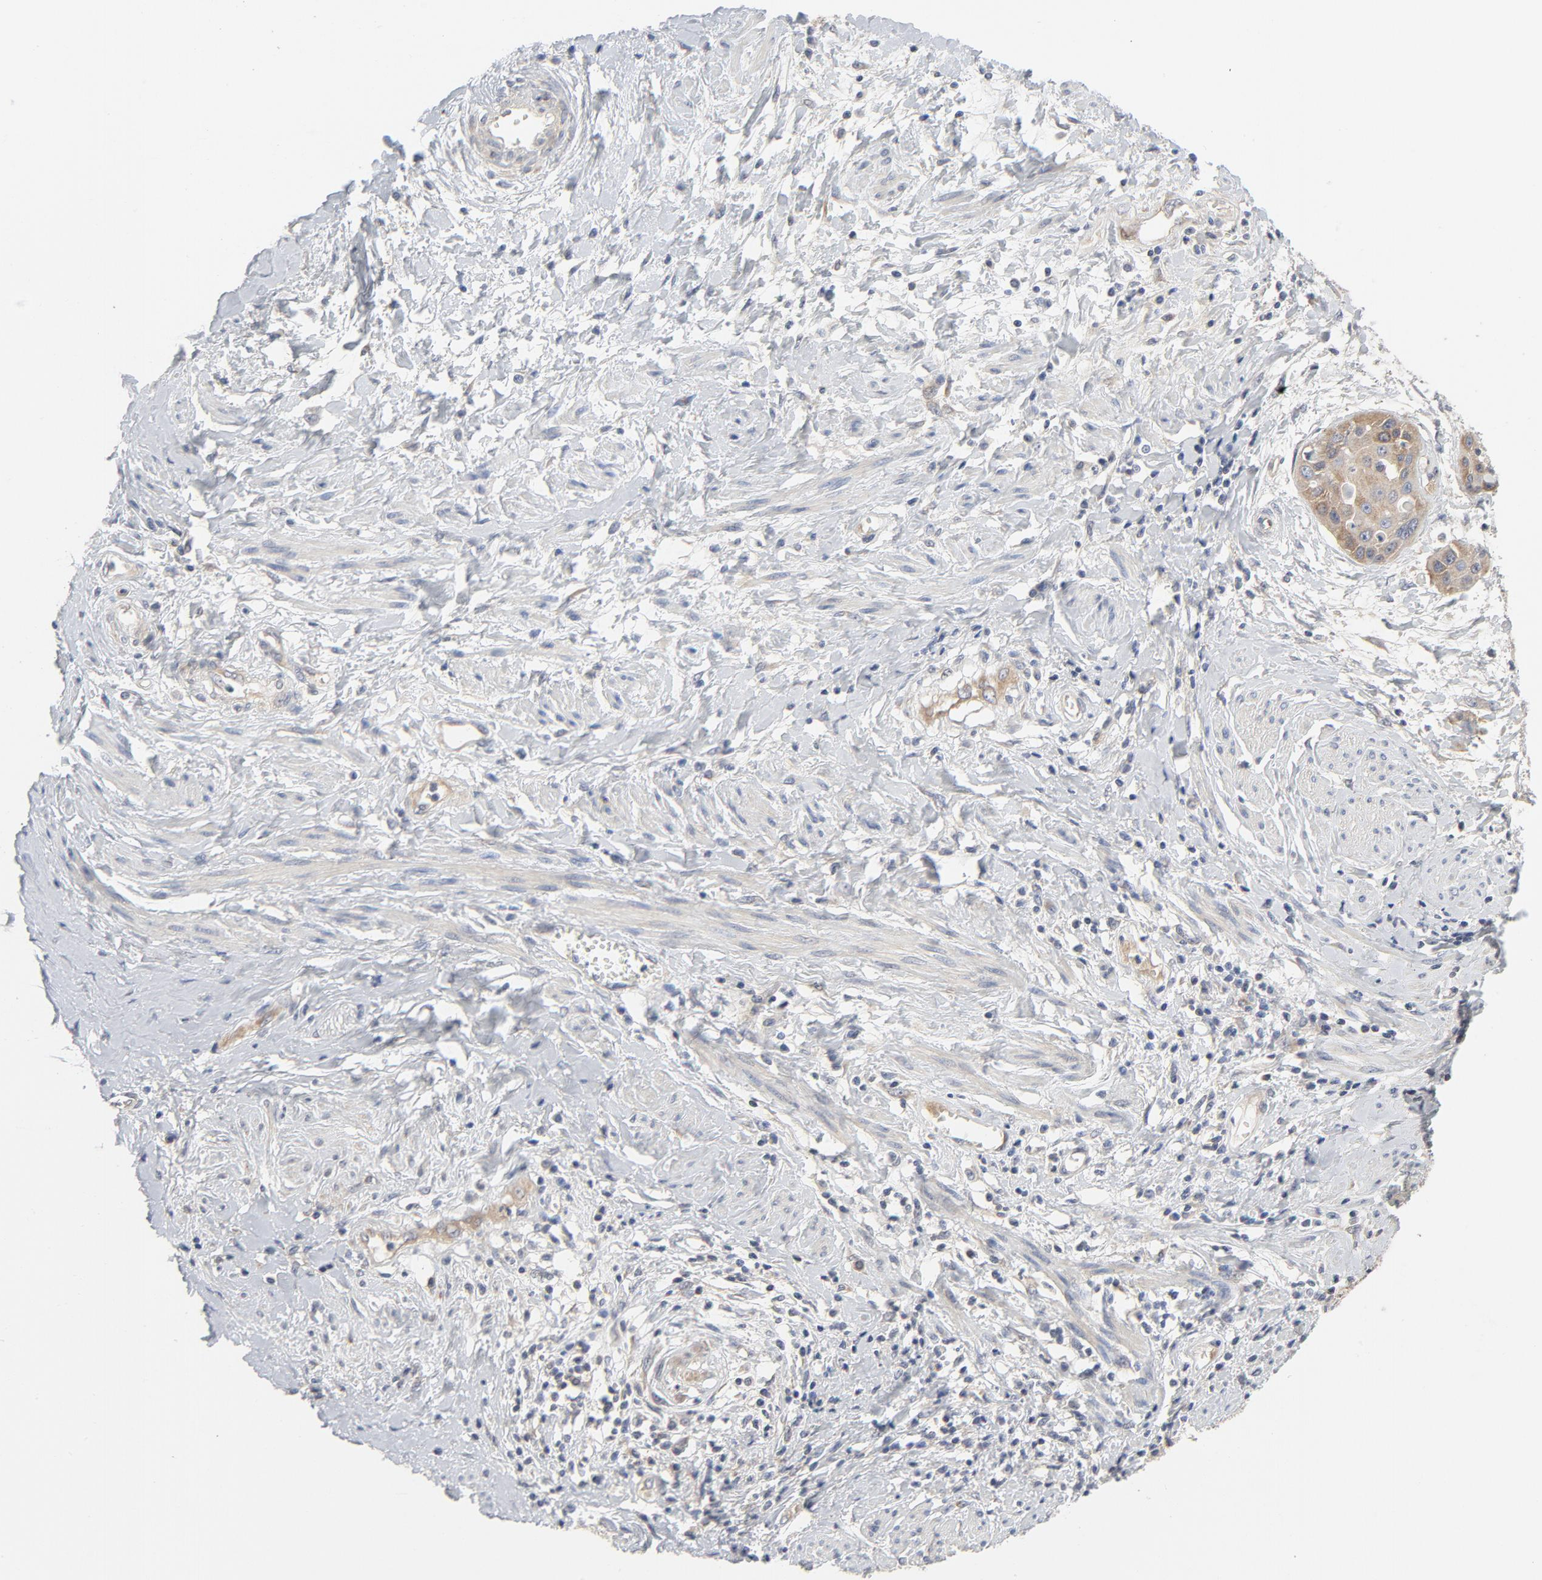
{"staining": {"intensity": "moderate", "quantity": ">75%", "location": "cytoplasmic/membranous"}, "tissue": "cervical cancer", "cell_type": "Tumor cells", "image_type": "cancer", "snomed": [{"axis": "morphology", "description": "Squamous cell carcinoma, NOS"}, {"axis": "topography", "description": "Cervix"}], "caption": "This histopathology image reveals cervical squamous cell carcinoma stained with IHC to label a protein in brown. The cytoplasmic/membranous of tumor cells show moderate positivity for the protein. Nuclei are counter-stained blue.", "gene": "BAD", "patient": {"sex": "female", "age": 57}}